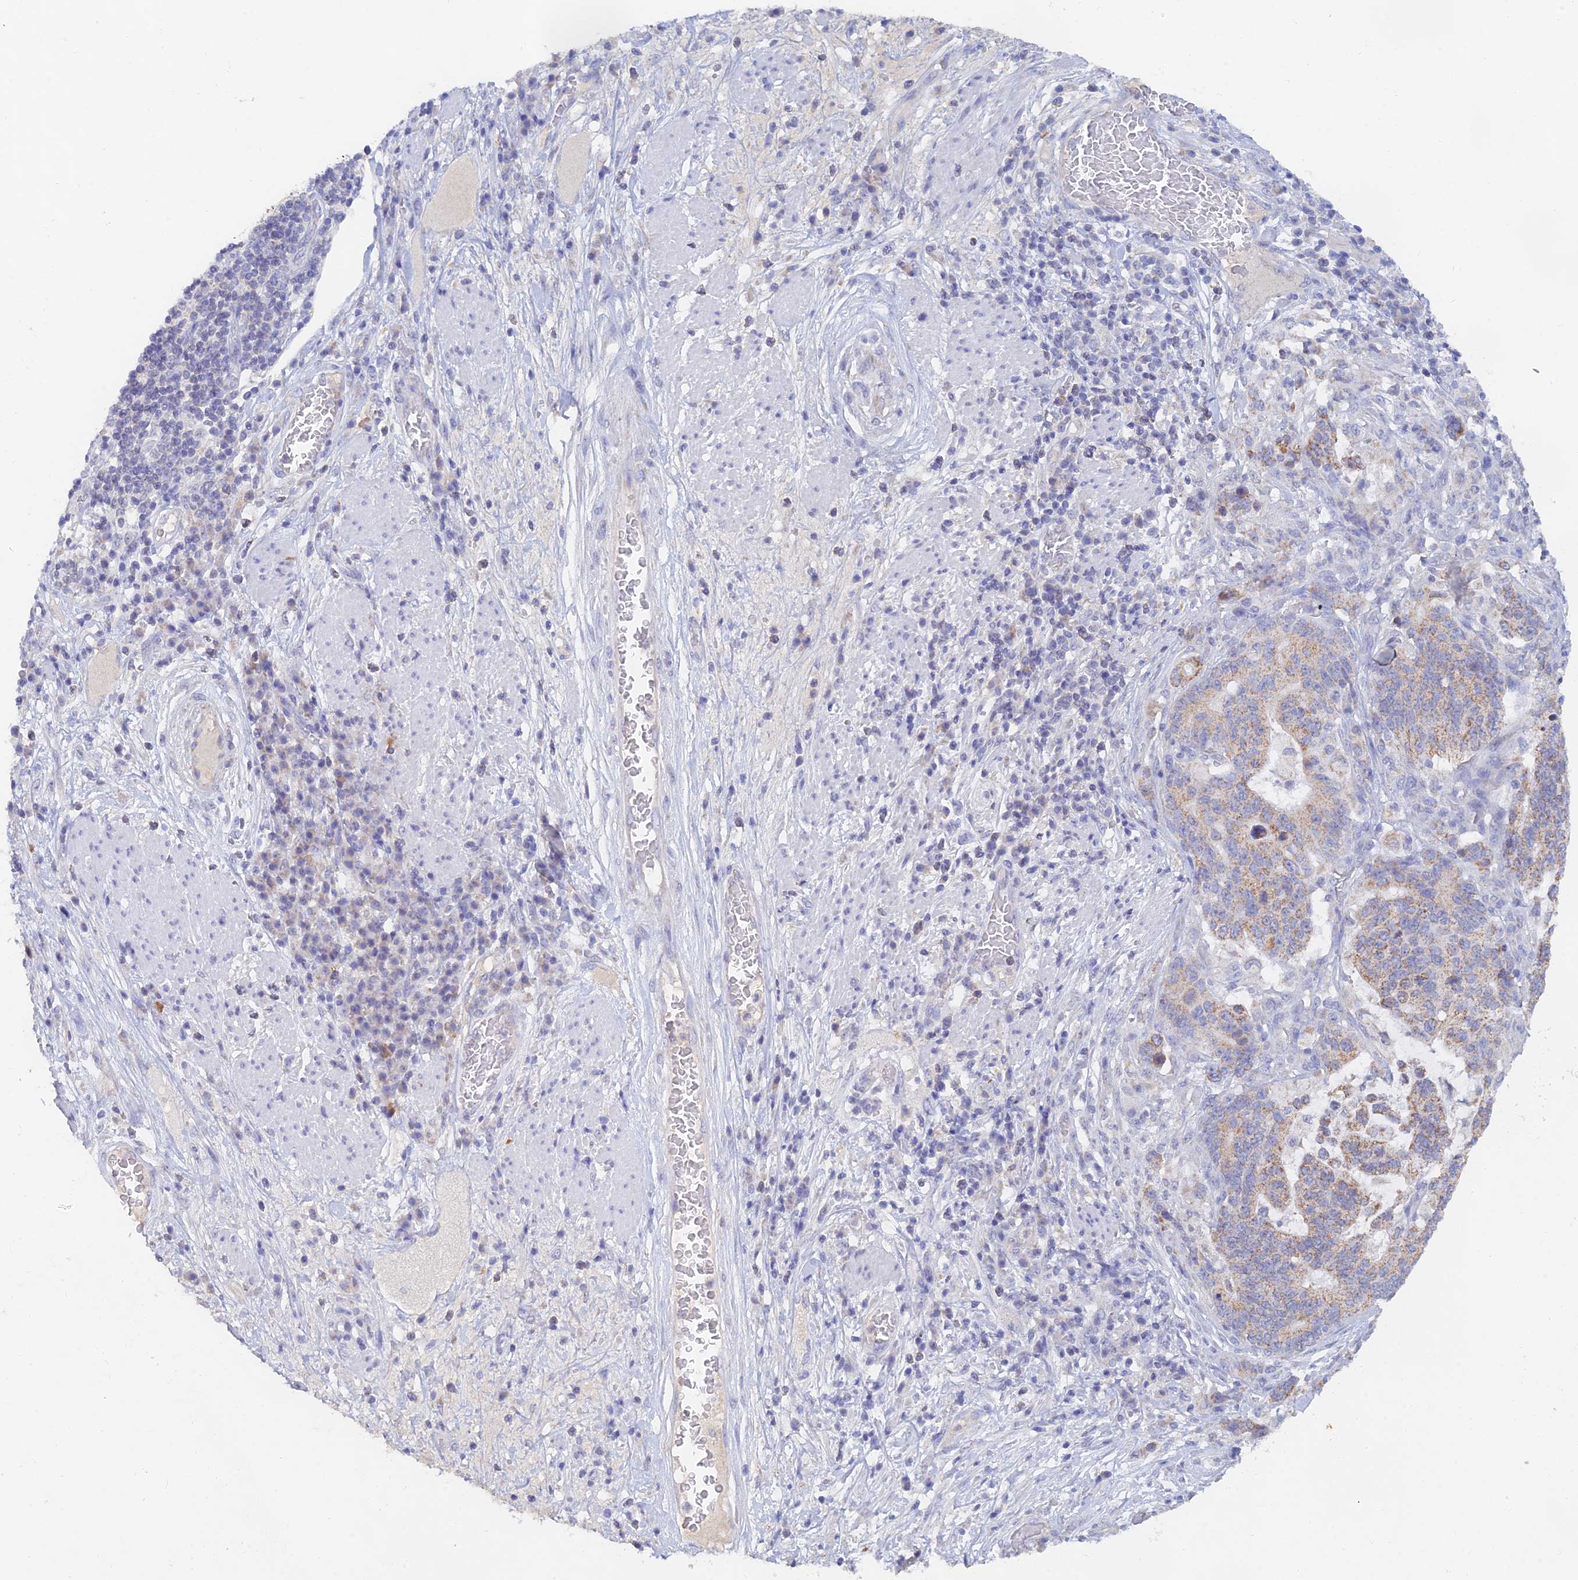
{"staining": {"intensity": "moderate", "quantity": ">75%", "location": "cytoplasmic/membranous"}, "tissue": "stomach cancer", "cell_type": "Tumor cells", "image_type": "cancer", "snomed": [{"axis": "morphology", "description": "Normal tissue, NOS"}, {"axis": "morphology", "description": "Adenocarcinoma, NOS"}, {"axis": "topography", "description": "Stomach"}], "caption": "Protein staining reveals moderate cytoplasmic/membranous expression in approximately >75% of tumor cells in adenocarcinoma (stomach). The staining was performed using DAB (3,3'-diaminobenzidine), with brown indicating positive protein expression. Nuclei are stained blue with hematoxylin.", "gene": "LRIF1", "patient": {"sex": "female", "age": 64}}